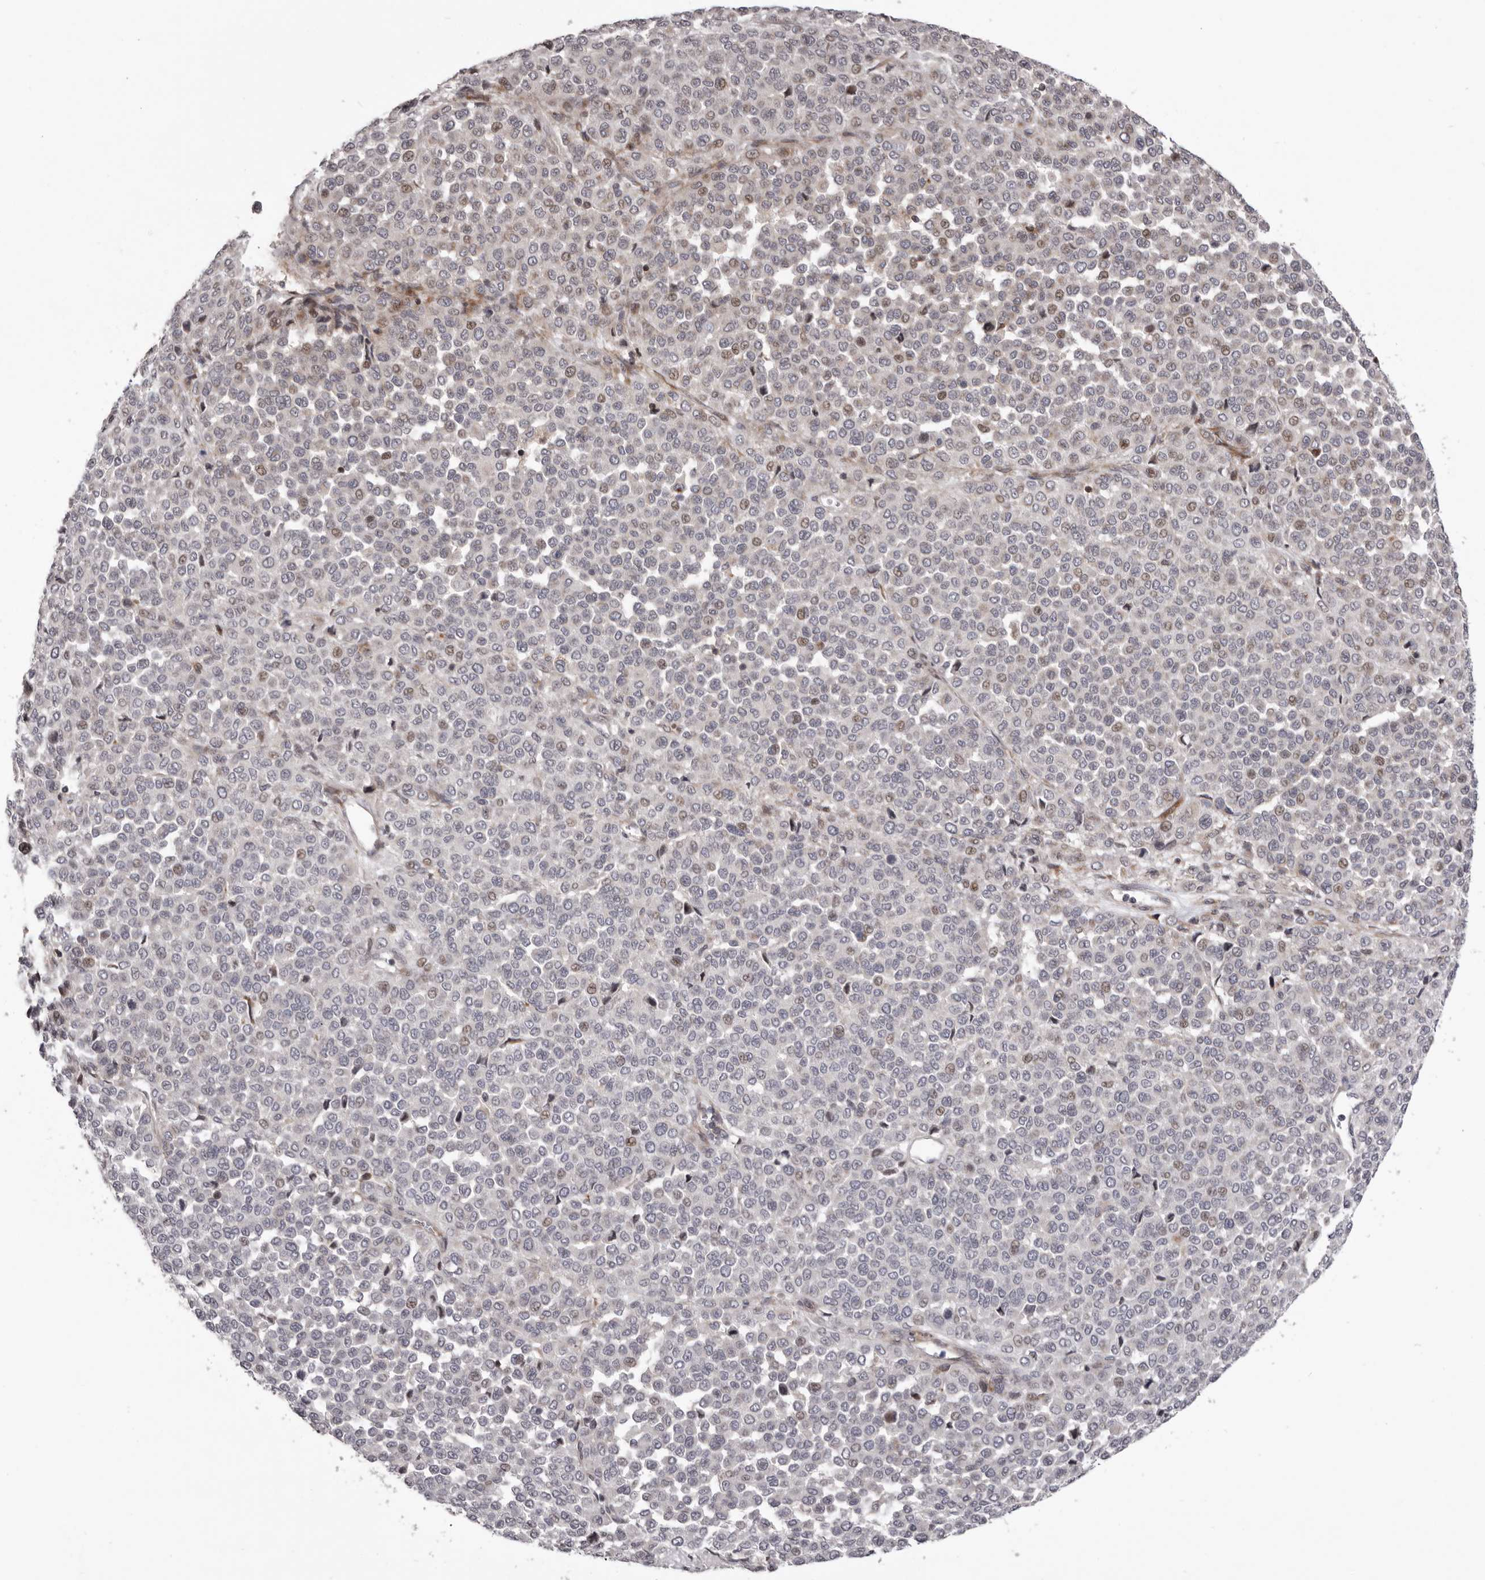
{"staining": {"intensity": "moderate", "quantity": "25%-75%", "location": "nuclear"}, "tissue": "melanoma", "cell_type": "Tumor cells", "image_type": "cancer", "snomed": [{"axis": "morphology", "description": "Malignant melanoma, Metastatic site"}, {"axis": "topography", "description": "Pancreas"}], "caption": "Melanoma was stained to show a protein in brown. There is medium levels of moderate nuclear expression in approximately 25%-75% of tumor cells. (Brightfield microscopy of DAB IHC at high magnification).", "gene": "AZIN1", "patient": {"sex": "female", "age": 30}}